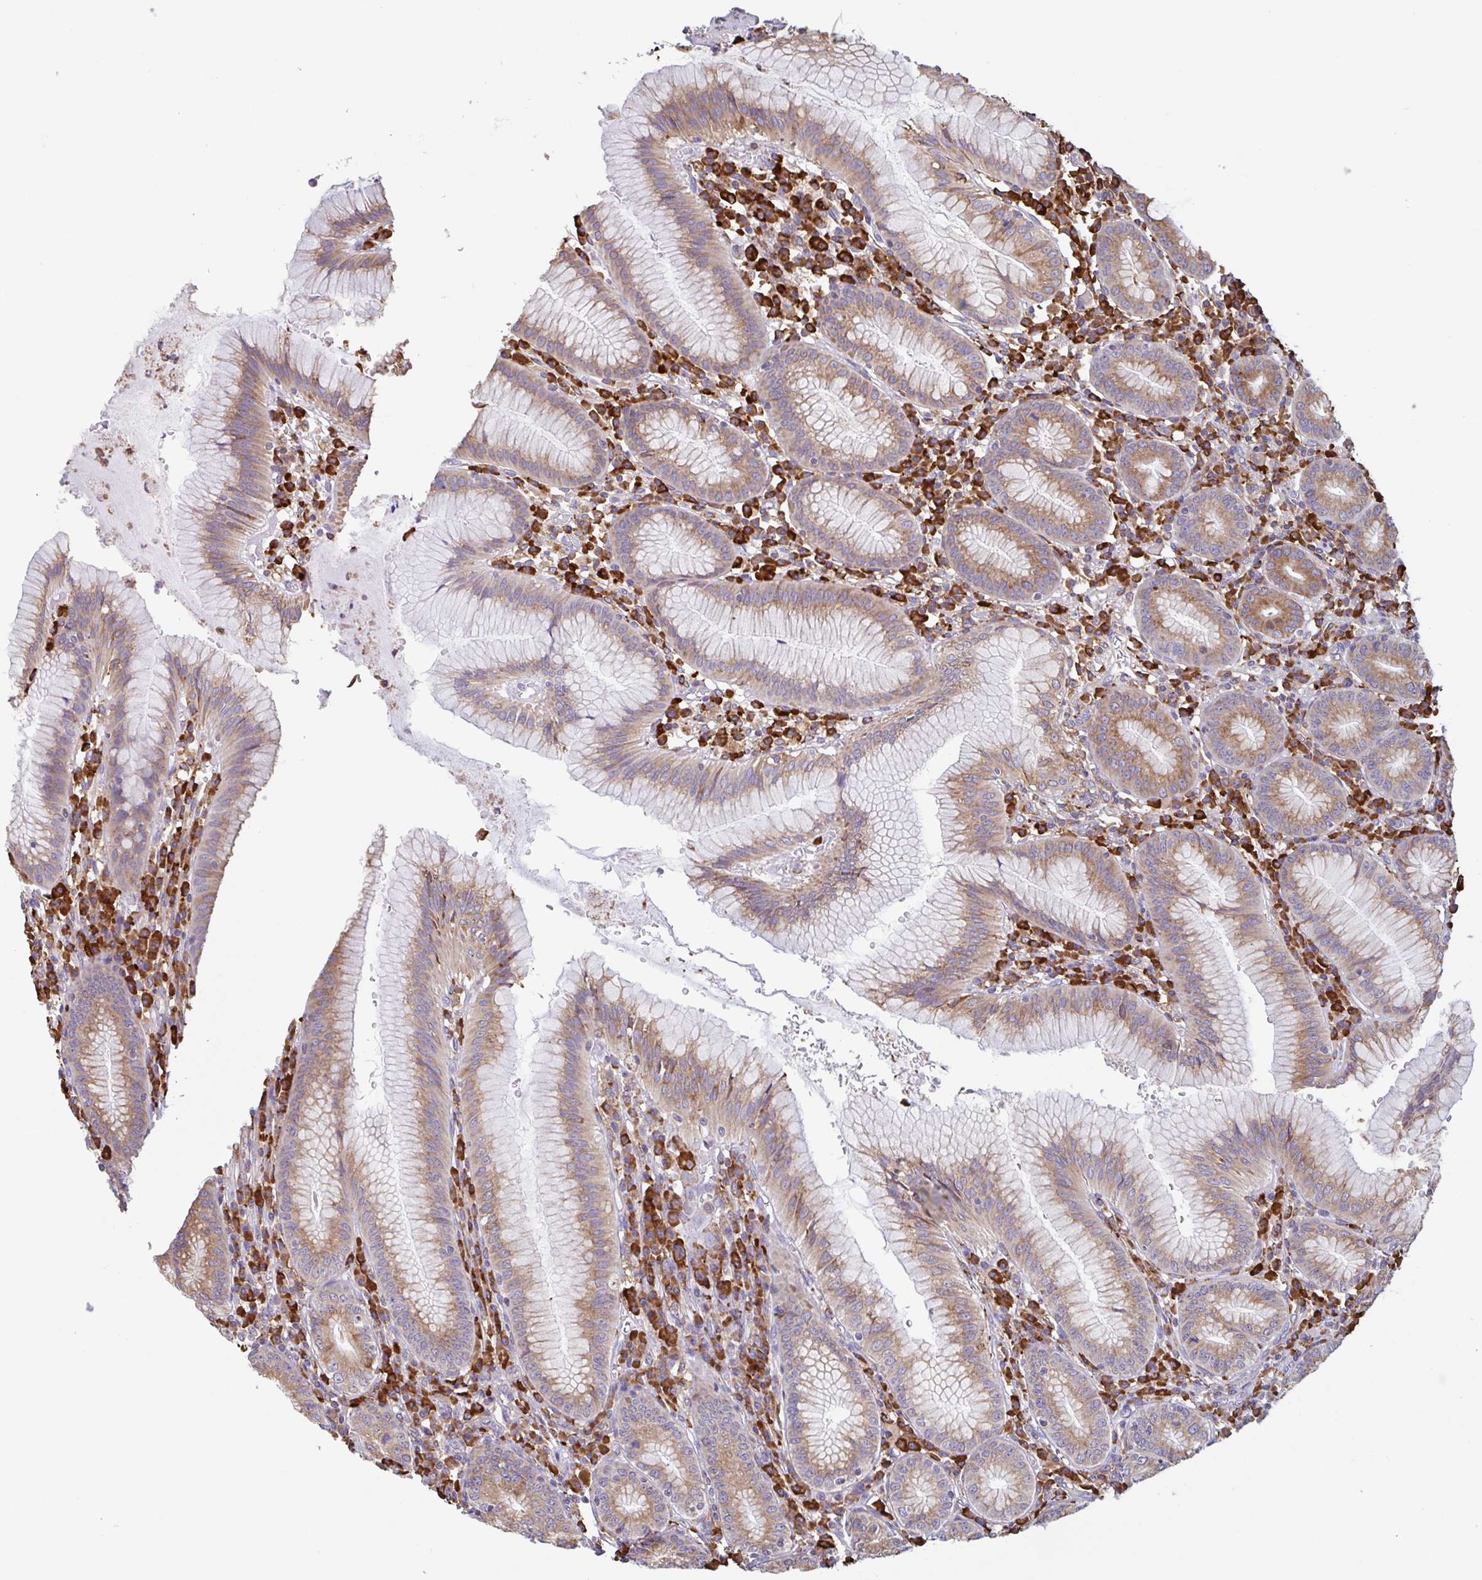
{"staining": {"intensity": "moderate", "quantity": ">75%", "location": "cytoplasmic/membranous"}, "tissue": "stomach", "cell_type": "Glandular cells", "image_type": "normal", "snomed": [{"axis": "morphology", "description": "Normal tissue, NOS"}, {"axis": "topography", "description": "Stomach"}], "caption": "Immunohistochemical staining of unremarkable stomach shows moderate cytoplasmic/membranous protein positivity in about >75% of glandular cells. The protein of interest is stained brown, and the nuclei are stained in blue (DAB (3,3'-diaminobenzidine) IHC with brightfield microscopy, high magnification).", "gene": "DOK4", "patient": {"sex": "male", "age": 55}}